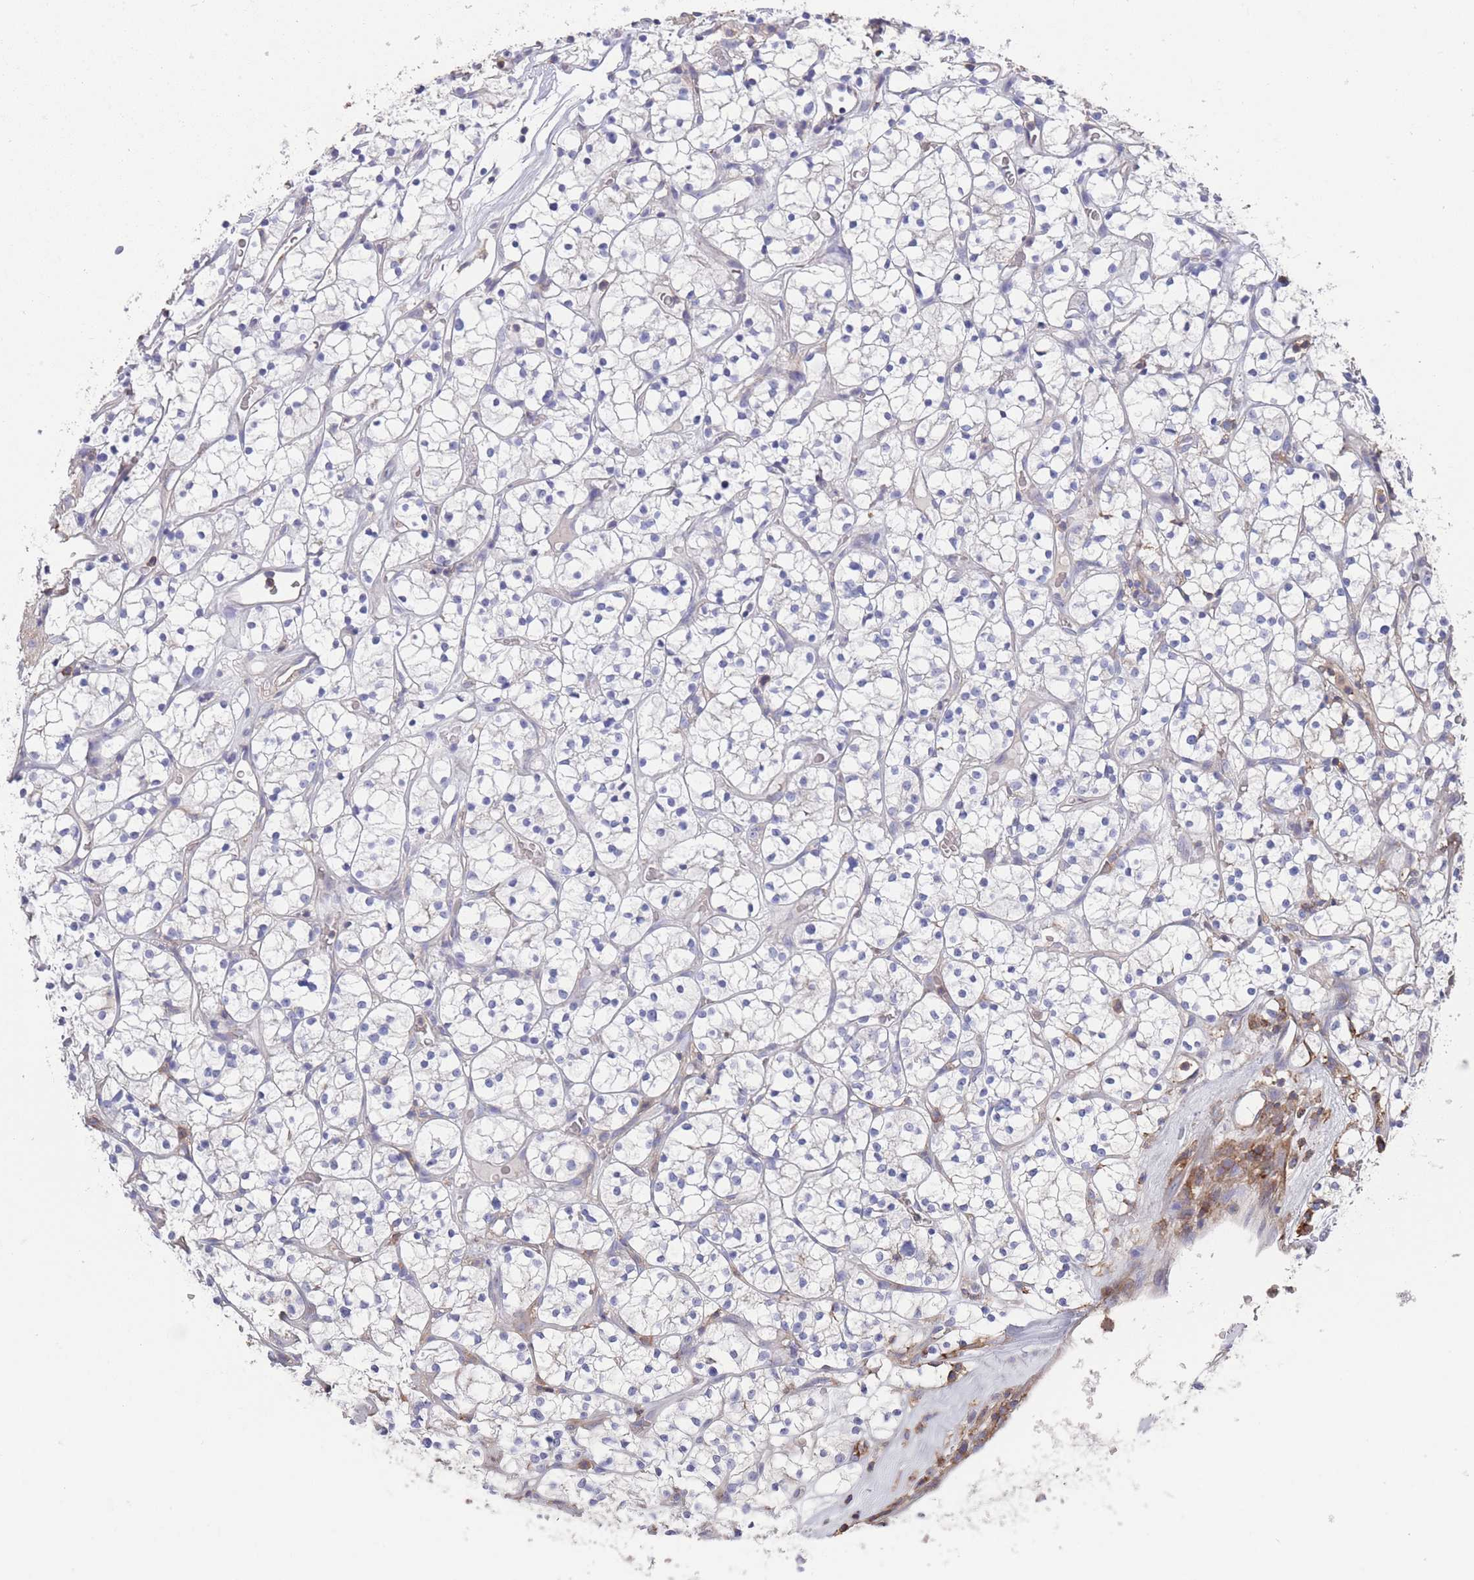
{"staining": {"intensity": "negative", "quantity": "none", "location": "none"}, "tissue": "renal cancer", "cell_type": "Tumor cells", "image_type": "cancer", "snomed": [{"axis": "morphology", "description": "Adenocarcinoma, NOS"}, {"axis": "topography", "description": "Kidney"}], "caption": "DAB immunohistochemical staining of renal adenocarcinoma displays no significant staining in tumor cells.", "gene": "SCCPDH", "patient": {"sex": "female", "age": 64}}